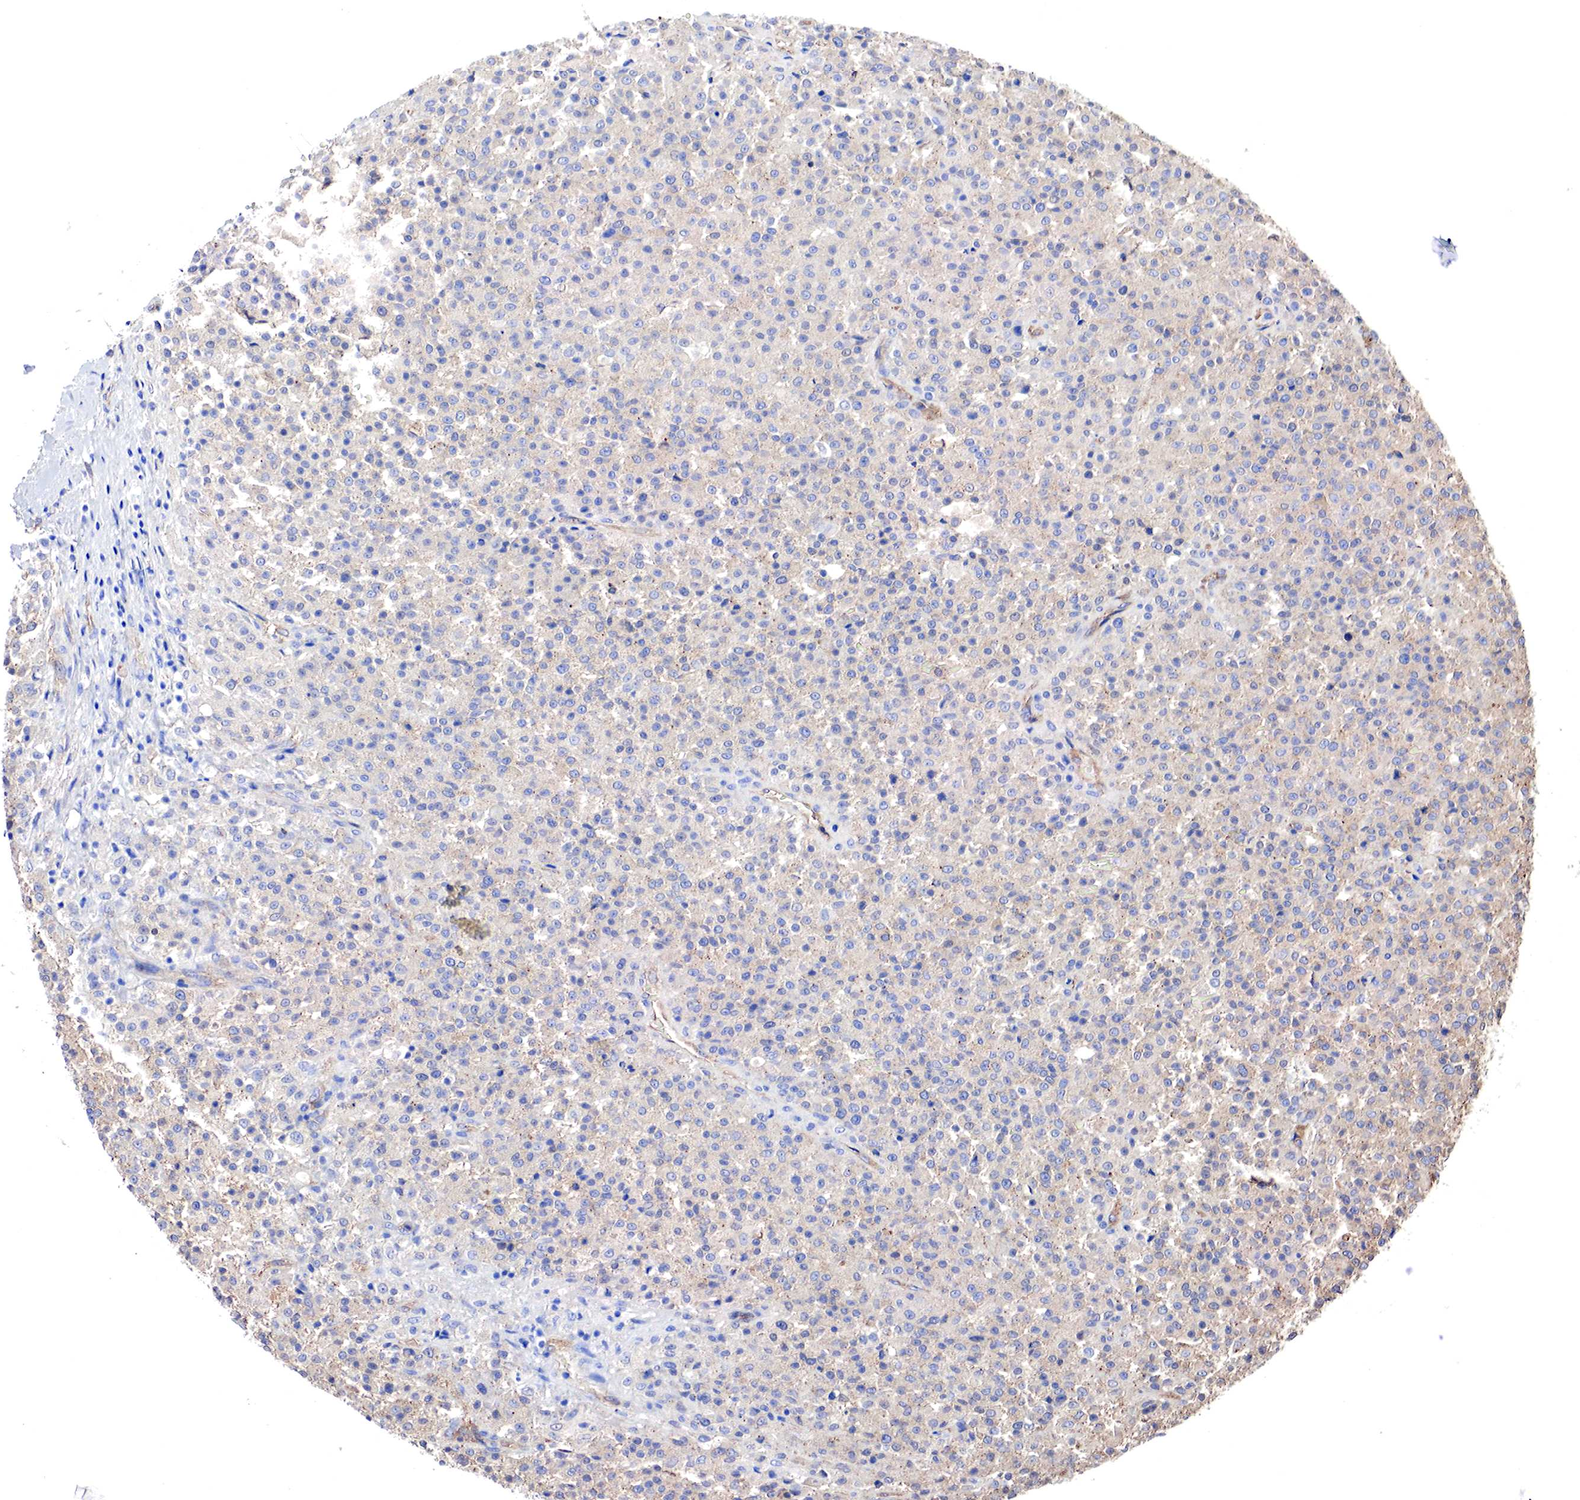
{"staining": {"intensity": "weak", "quantity": "25%-75%", "location": "cytoplasmic/membranous"}, "tissue": "testis cancer", "cell_type": "Tumor cells", "image_type": "cancer", "snomed": [{"axis": "morphology", "description": "Seminoma, NOS"}, {"axis": "topography", "description": "Testis"}], "caption": "Immunohistochemical staining of human testis cancer displays low levels of weak cytoplasmic/membranous staining in about 25%-75% of tumor cells.", "gene": "RDX", "patient": {"sex": "male", "age": 59}}